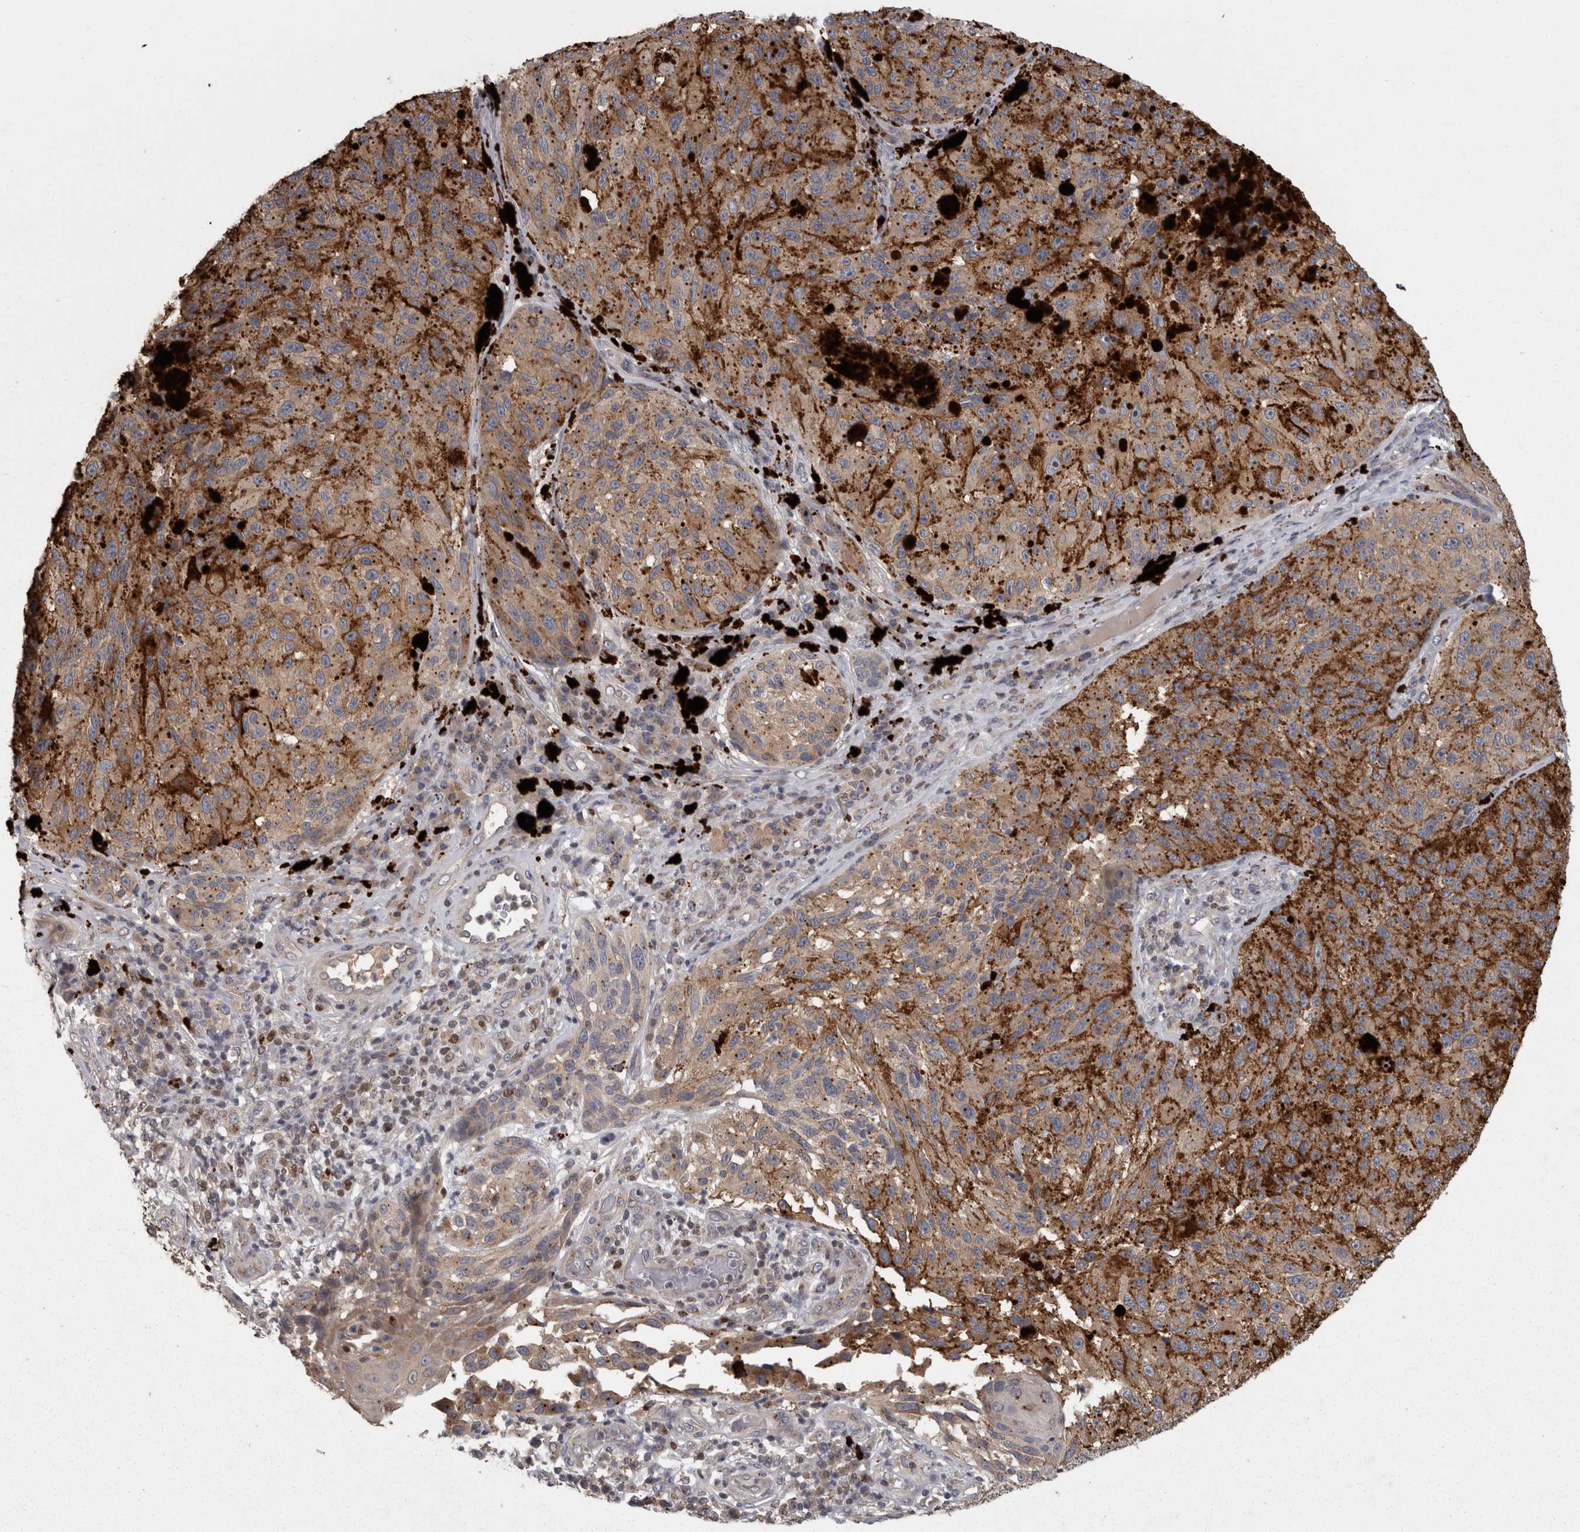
{"staining": {"intensity": "weak", "quantity": ">75%", "location": "cytoplasmic/membranous"}, "tissue": "melanoma", "cell_type": "Tumor cells", "image_type": "cancer", "snomed": [{"axis": "morphology", "description": "Malignant melanoma, NOS"}, {"axis": "topography", "description": "Skin"}], "caption": "The immunohistochemical stain highlights weak cytoplasmic/membranous positivity in tumor cells of melanoma tissue. (brown staining indicates protein expression, while blue staining denotes nuclei).", "gene": "PCM1", "patient": {"sex": "female", "age": 73}}